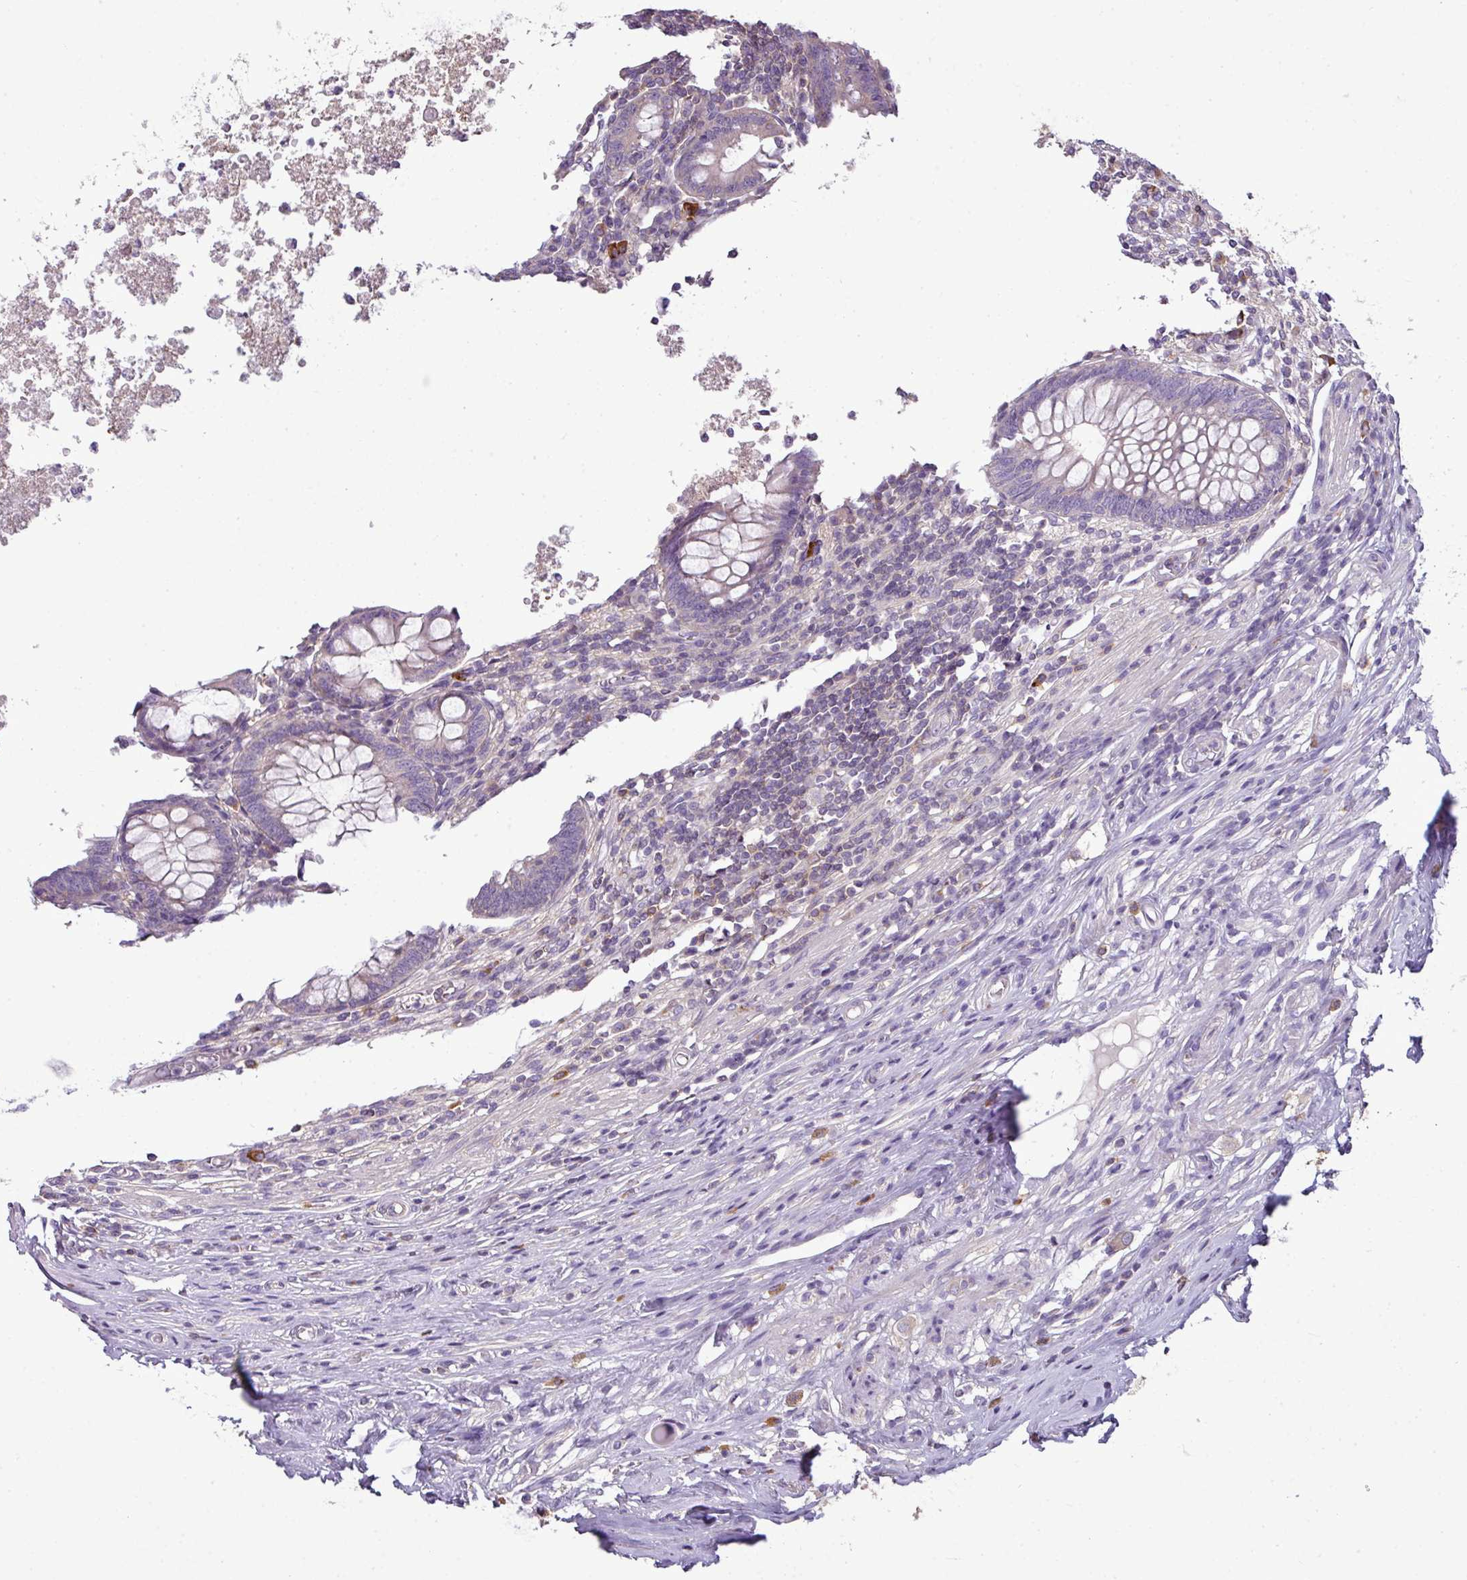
{"staining": {"intensity": "negative", "quantity": "none", "location": "none"}, "tissue": "appendix", "cell_type": "Glandular cells", "image_type": "normal", "snomed": [{"axis": "morphology", "description": "Normal tissue, NOS"}, {"axis": "topography", "description": "Appendix"}], "caption": "This micrograph is of normal appendix stained with immunohistochemistry to label a protein in brown with the nuclei are counter-stained blue. There is no positivity in glandular cells.", "gene": "STAT5A", "patient": {"sex": "male", "age": 83}}